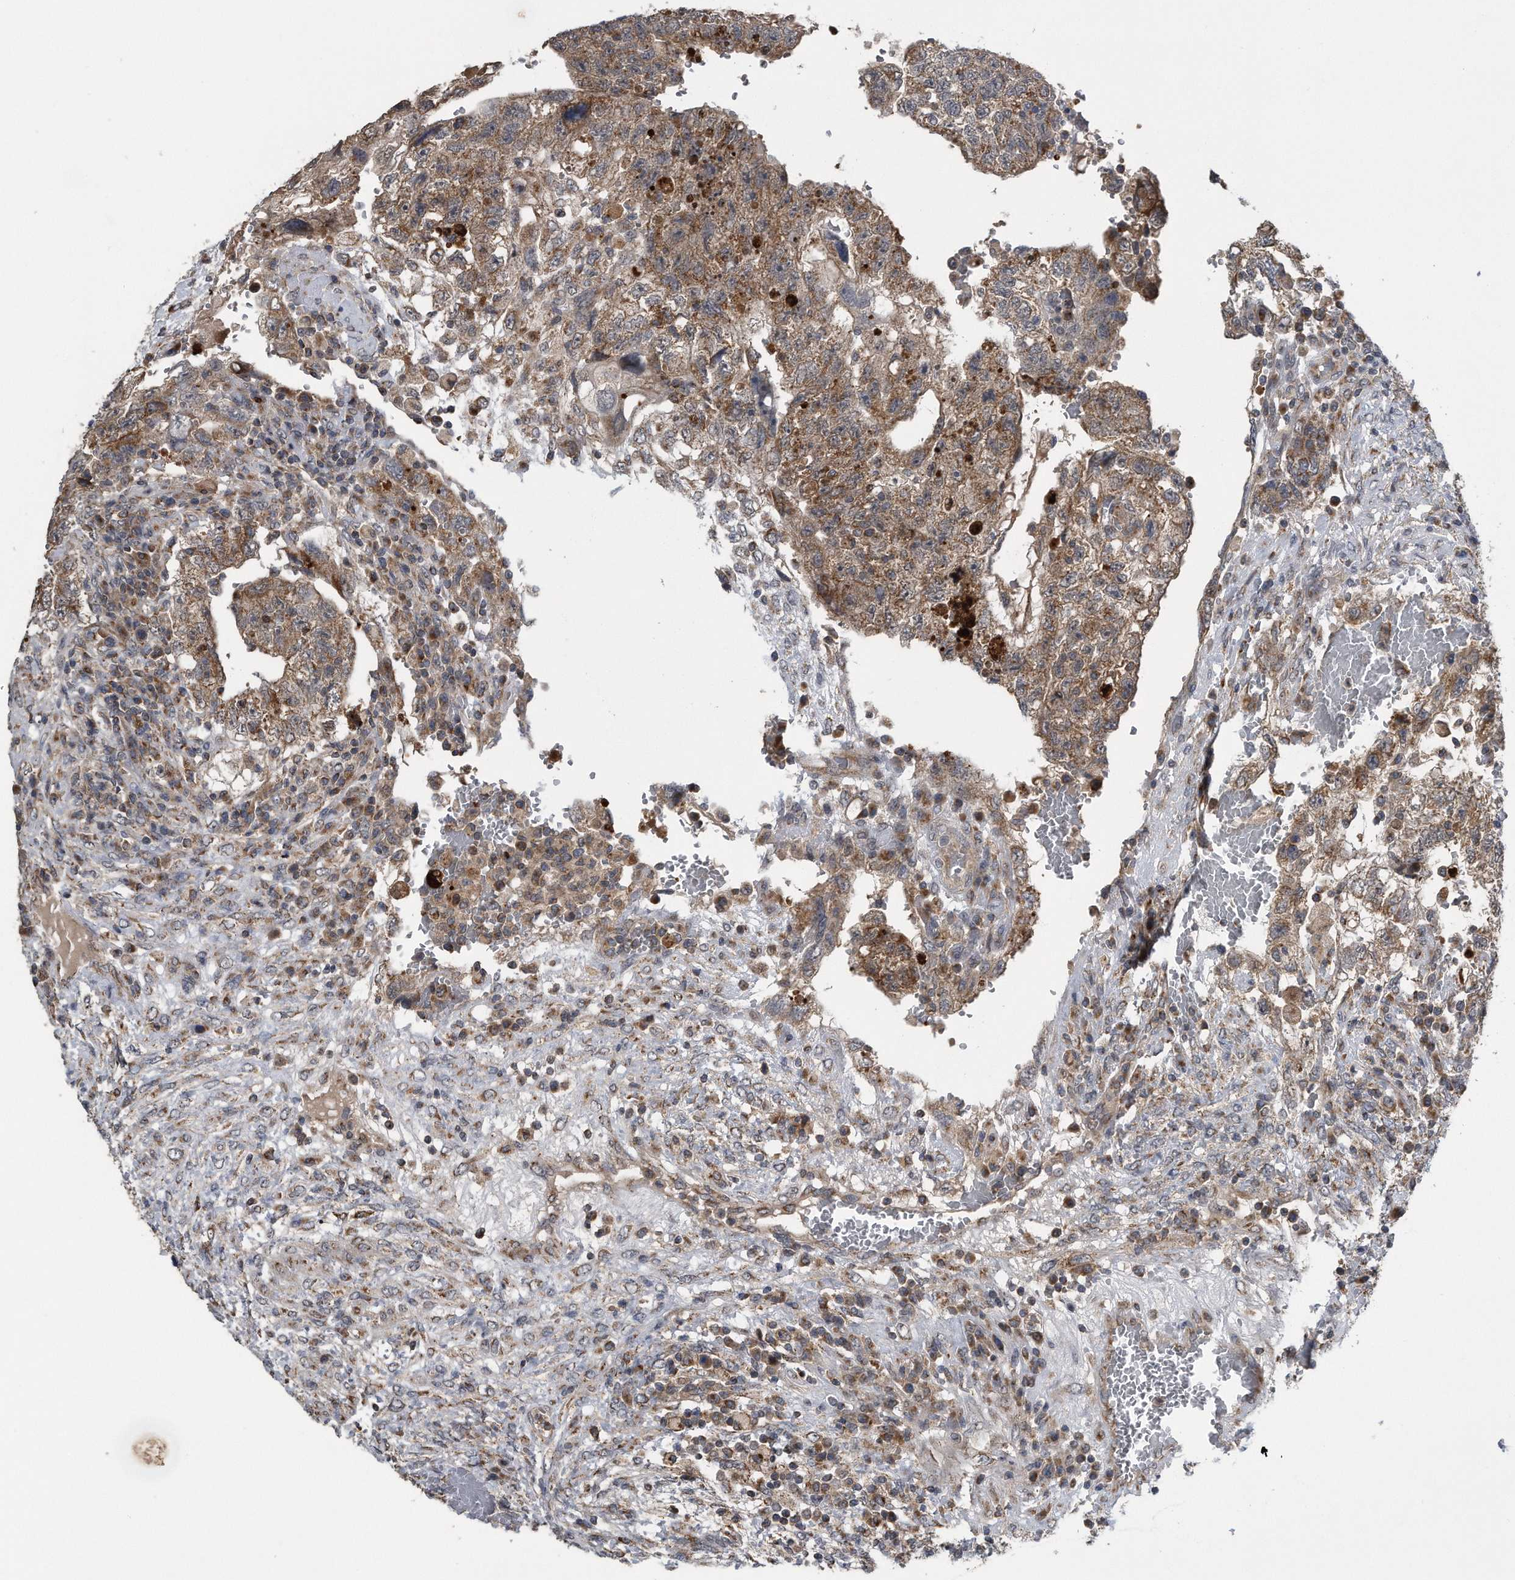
{"staining": {"intensity": "moderate", "quantity": ">75%", "location": "cytoplasmic/membranous"}, "tissue": "testis cancer", "cell_type": "Tumor cells", "image_type": "cancer", "snomed": [{"axis": "morphology", "description": "Carcinoma, Embryonal, NOS"}, {"axis": "topography", "description": "Testis"}], "caption": "Immunohistochemical staining of testis cancer (embryonal carcinoma) reveals medium levels of moderate cytoplasmic/membranous protein positivity in about >75% of tumor cells. (Stains: DAB in brown, nuclei in blue, Microscopy: brightfield microscopy at high magnification).", "gene": "LYRM4", "patient": {"sex": "male", "age": 36}}